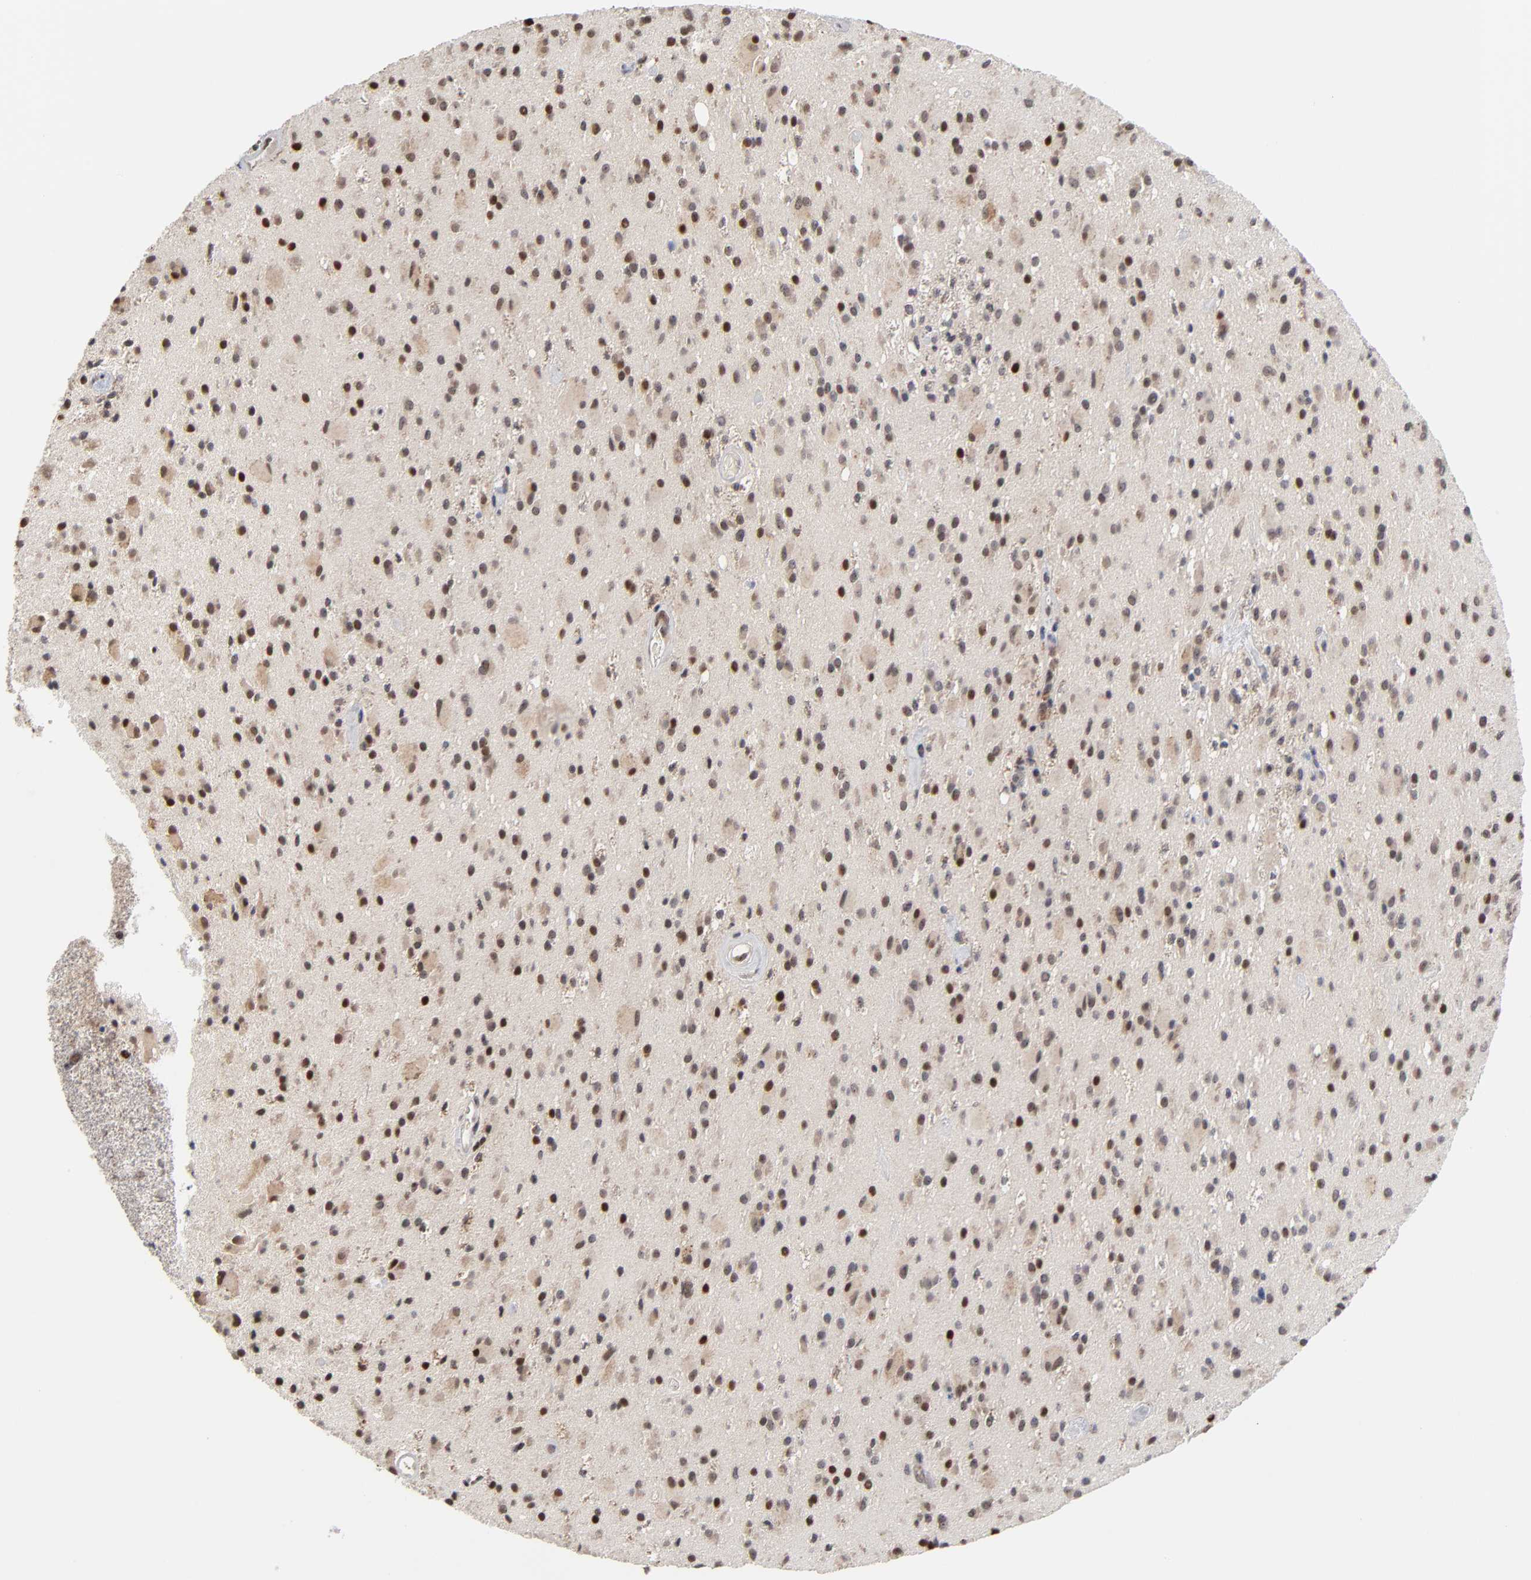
{"staining": {"intensity": "strong", "quantity": ">75%", "location": "nuclear"}, "tissue": "glioma", "cell_type": "Tumor cells", "image_type": "cancer", "snomed": [{"axis": "morphology", "description": "Glioma, malignant, Low grade"}, {"axis": "topography", "description": "Brain"}], "caption": "Strong nuclear staining for a protein is appreciated in approximately >75% of tumor cells of malignant low-grade glioma using IHC.", "gene": "ZNF419", "patient": {"sex": "male", "age": 58}}